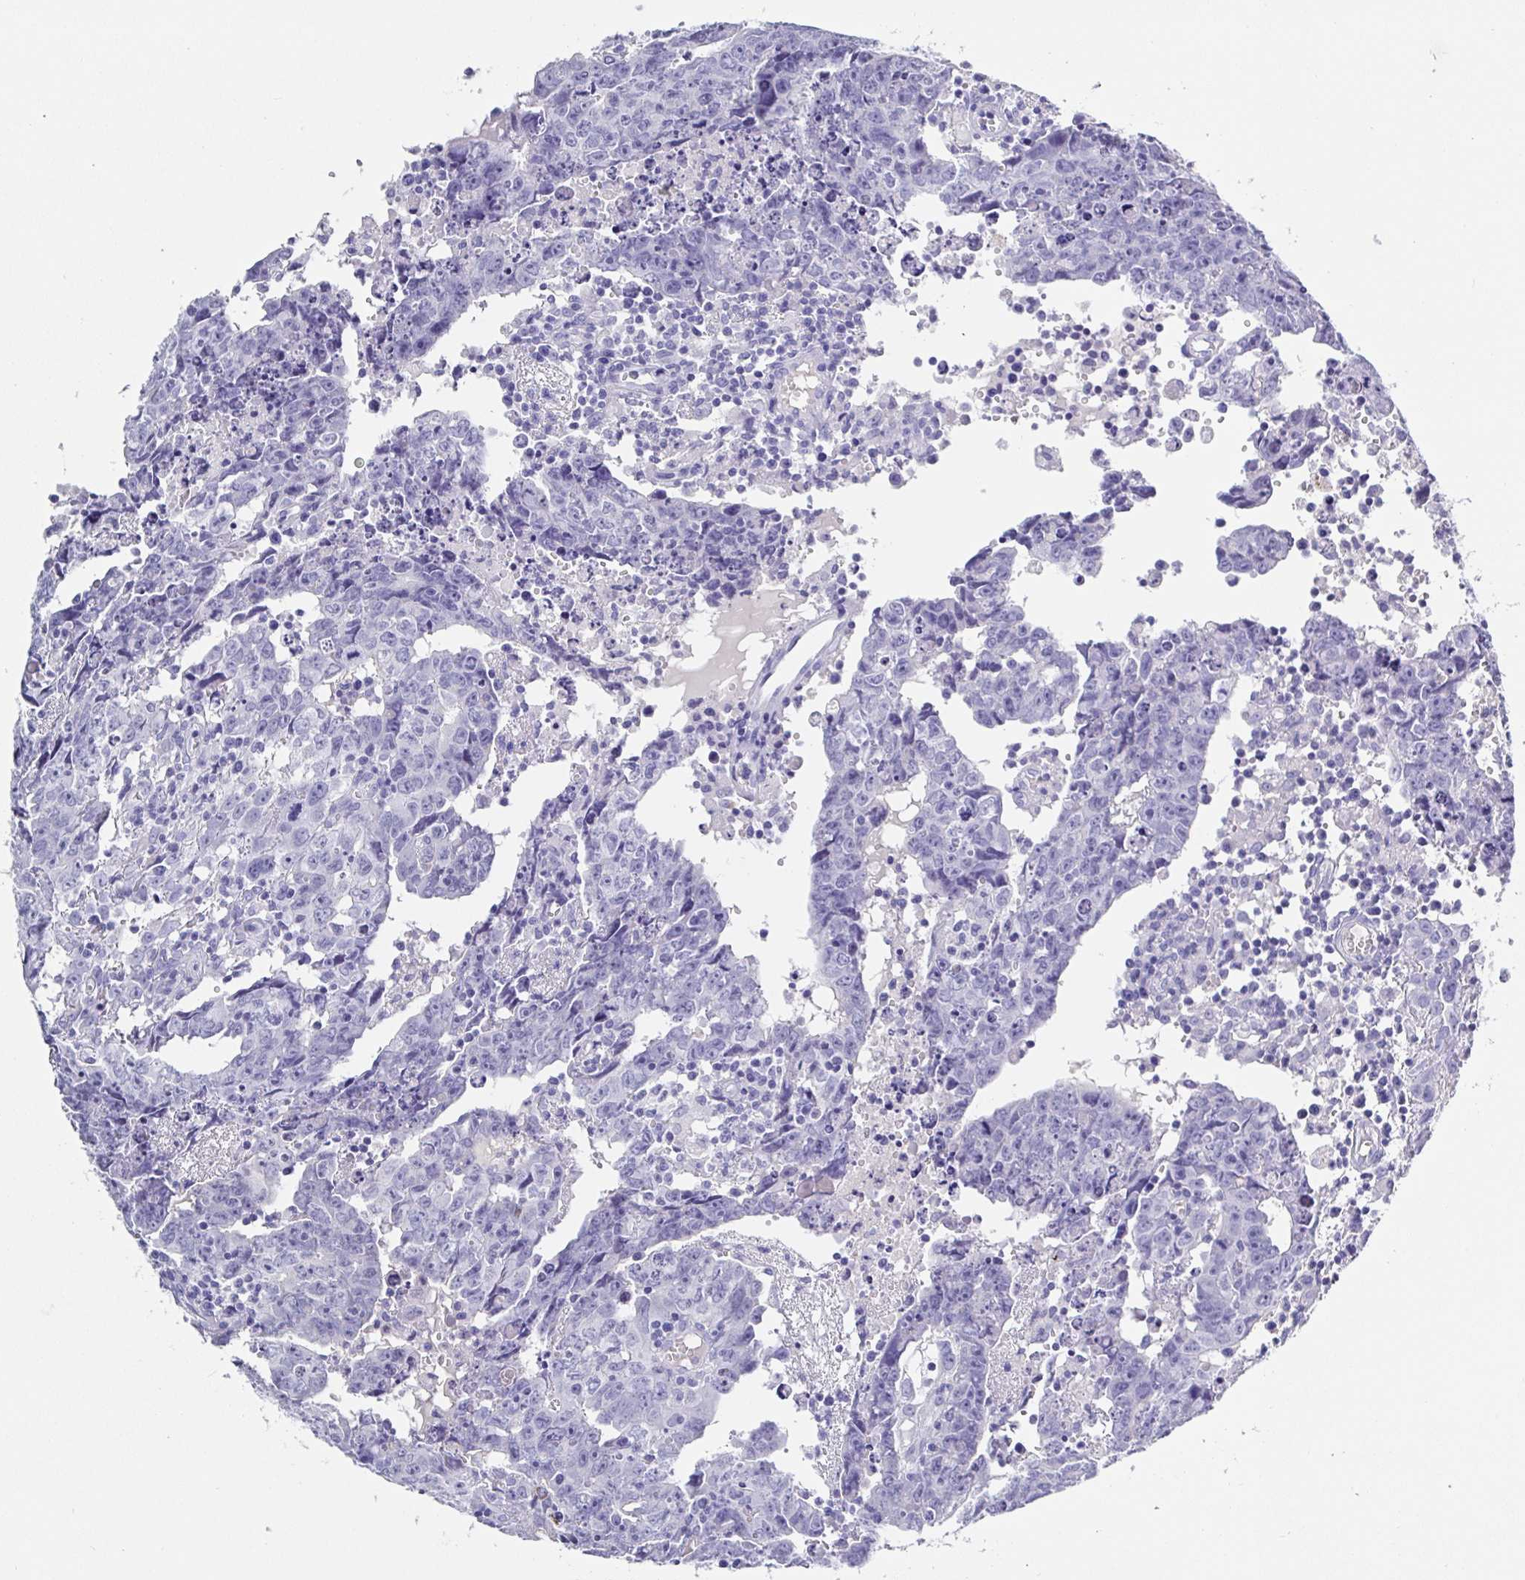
{"staining": {"intensity": "negative", "quantity": "none", "location": "none"}, "tissue": "testis cancer", "cell_type": "Tumor cells", "image_type": "cancer", "snomed": [{"axis": "morphology", "description": "Carcinoma, Embryonal, NOS"}, {"axis": "topography", "description": "Testis"}], "caption": "Immunohistochemistry (IHC) photomicrograph of human testis cancer stained for a protein (brown), which displays no expression in tumor cells.", "gene": "MAOA", "patient": {"sex": "male", "age": 22}}